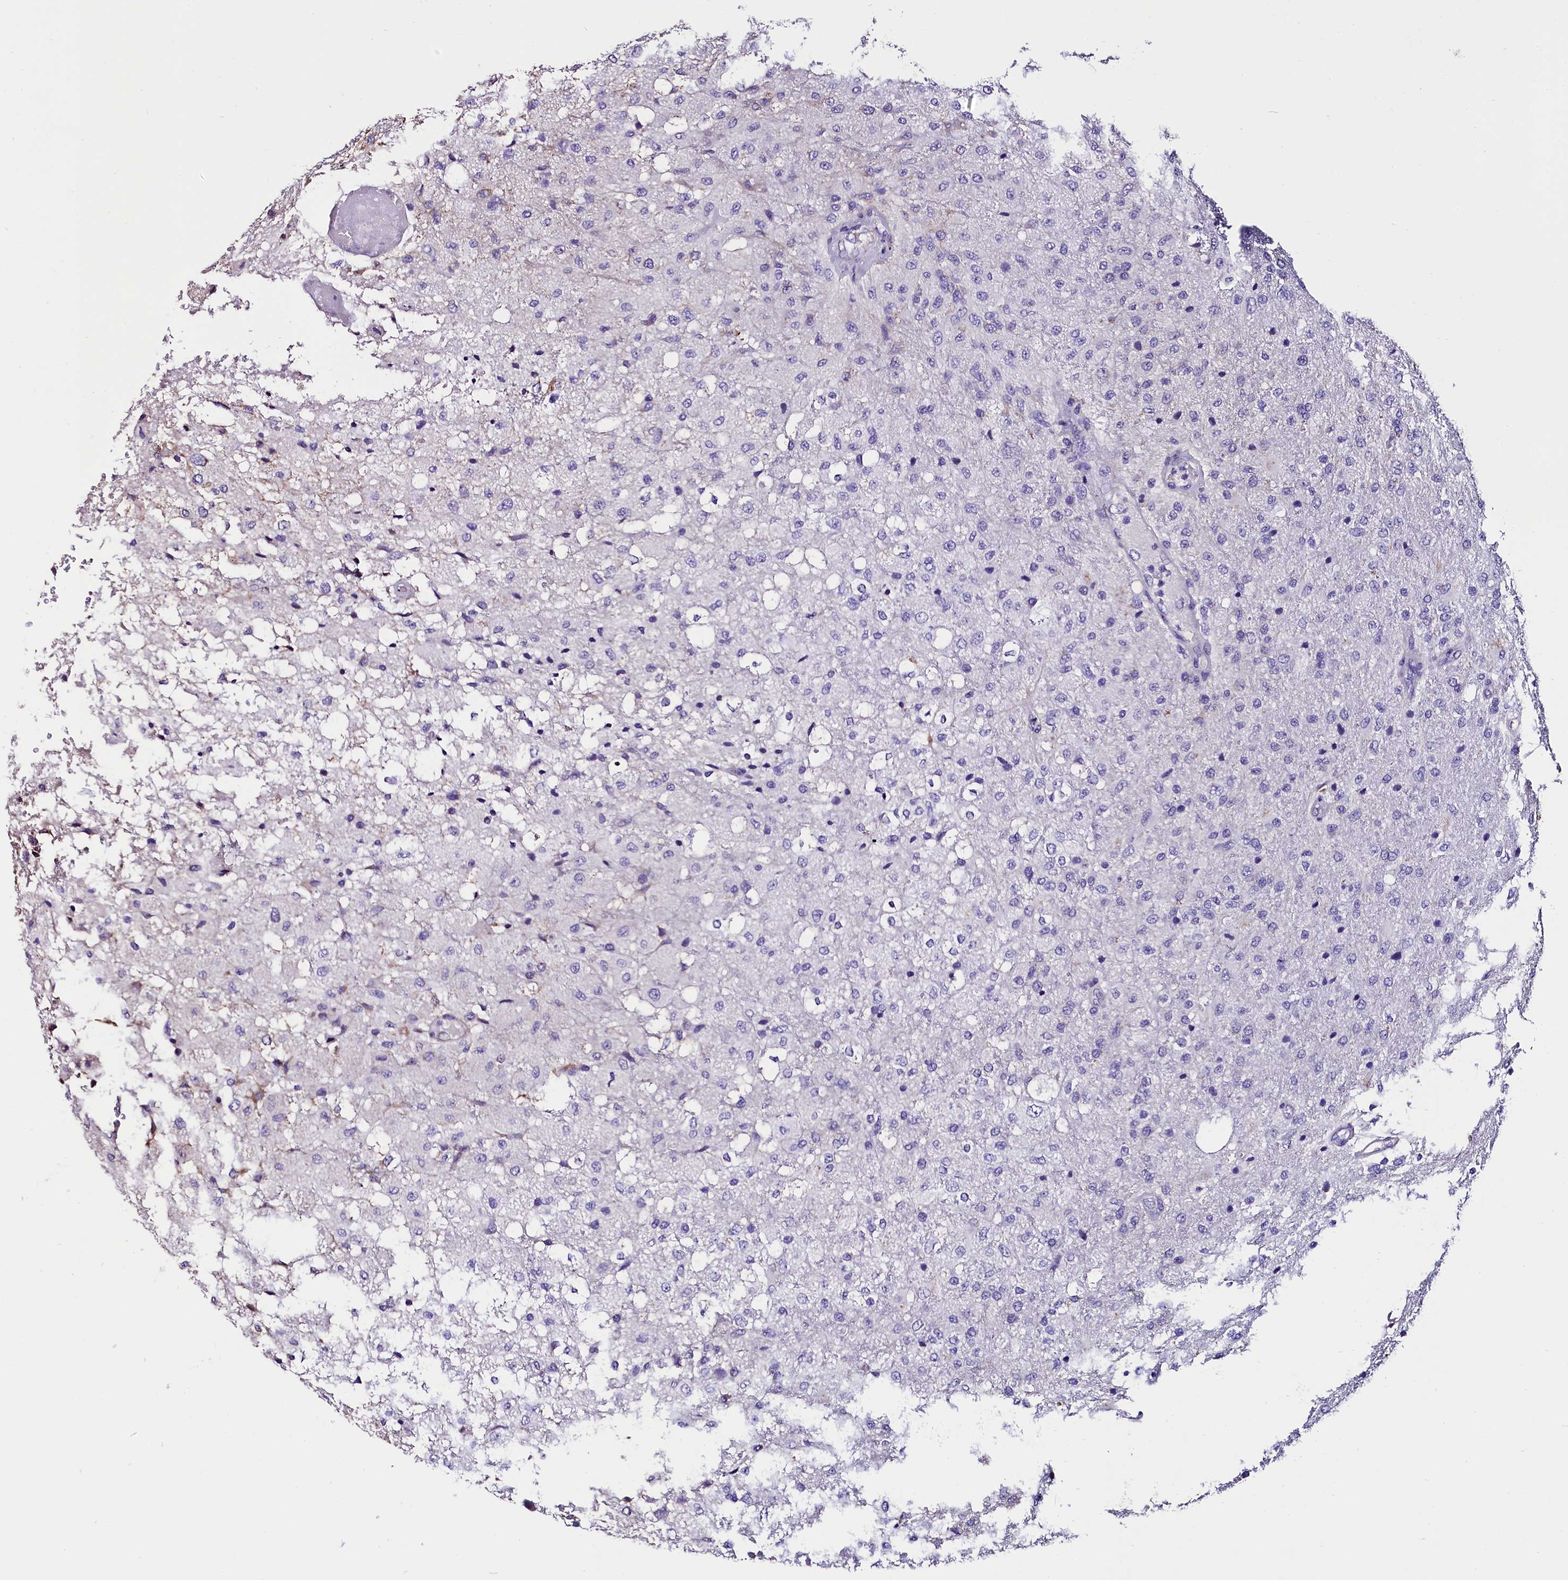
{"staining": {"intensity": "negative", "quantity": "none", "location": "none"}, "tissue": "glioma", "cell_type": "Tumor cells", "image_type": "cancer", "snomed": [{"axis": "morphology", "description": "Normal tissue, NOS"}, {"axis": "morphology", "description": "Glioma, malignant, High grade"}, {"axis": "topography", "description": "Cerebral cortex"}], "caption": "Human glioma stained for a protein using immunohistochemistry reveals no positivity in tumor cells.", "gene": "ACAA2", "patient": {"sex": "male", "age": 77}}